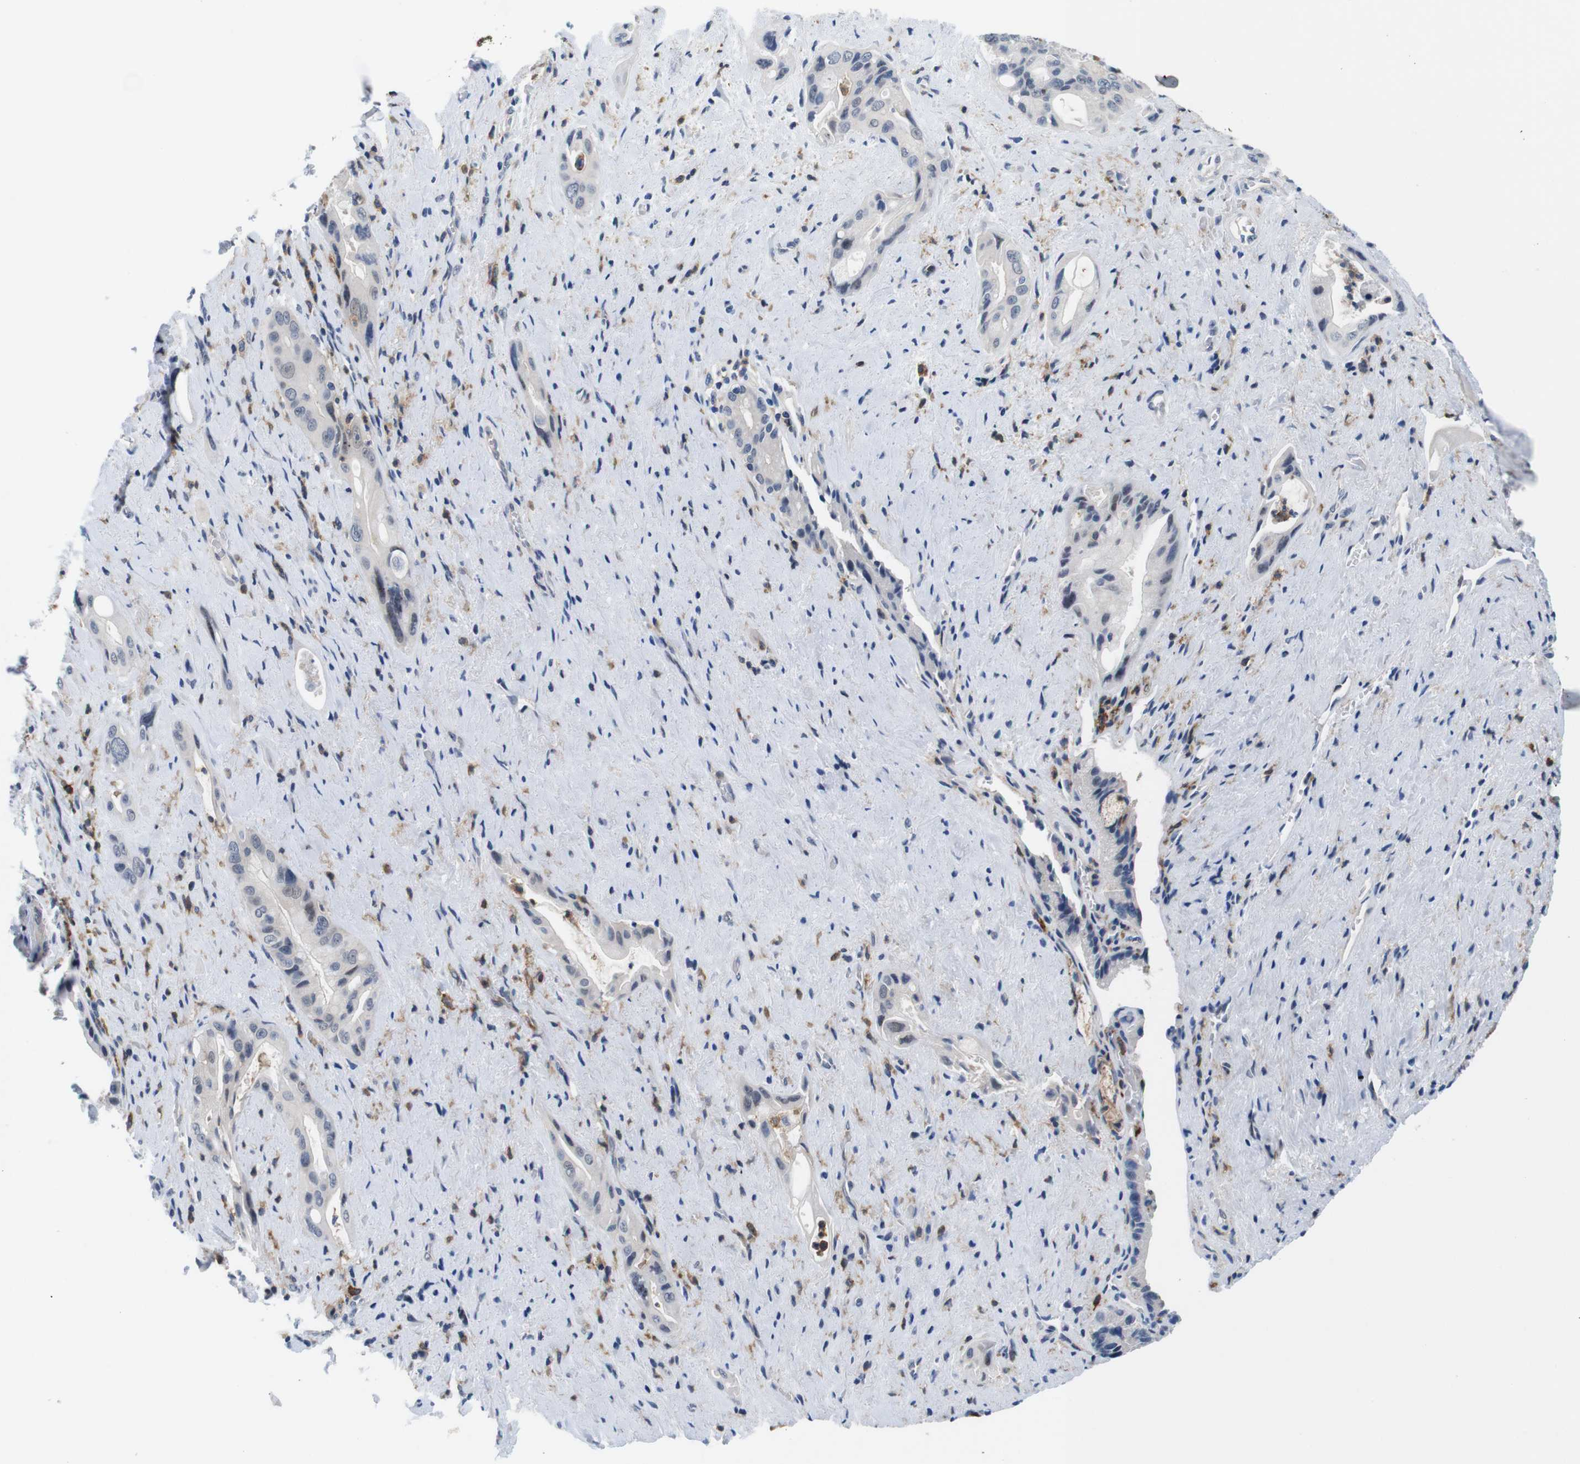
{"staining": {"intensity": "negative", "quantity": "none", "location": "none"}, "tissue": "pancreatic cancer", "cell_type": "Tumor cells", "image_type": "cancer", "snomed": [{"axis": "morphology", "description": "Adenocarcinoma, NOS"}, {"axis": "topography", "description": "Pancreas"}], "caption": "Immunohistochemical staining of adenocarcinoma (pancreatic) exhibits no significant positivity in tumor cells.", "gene": "CD300C", "patient": {"sex": "male", "age": 77}}